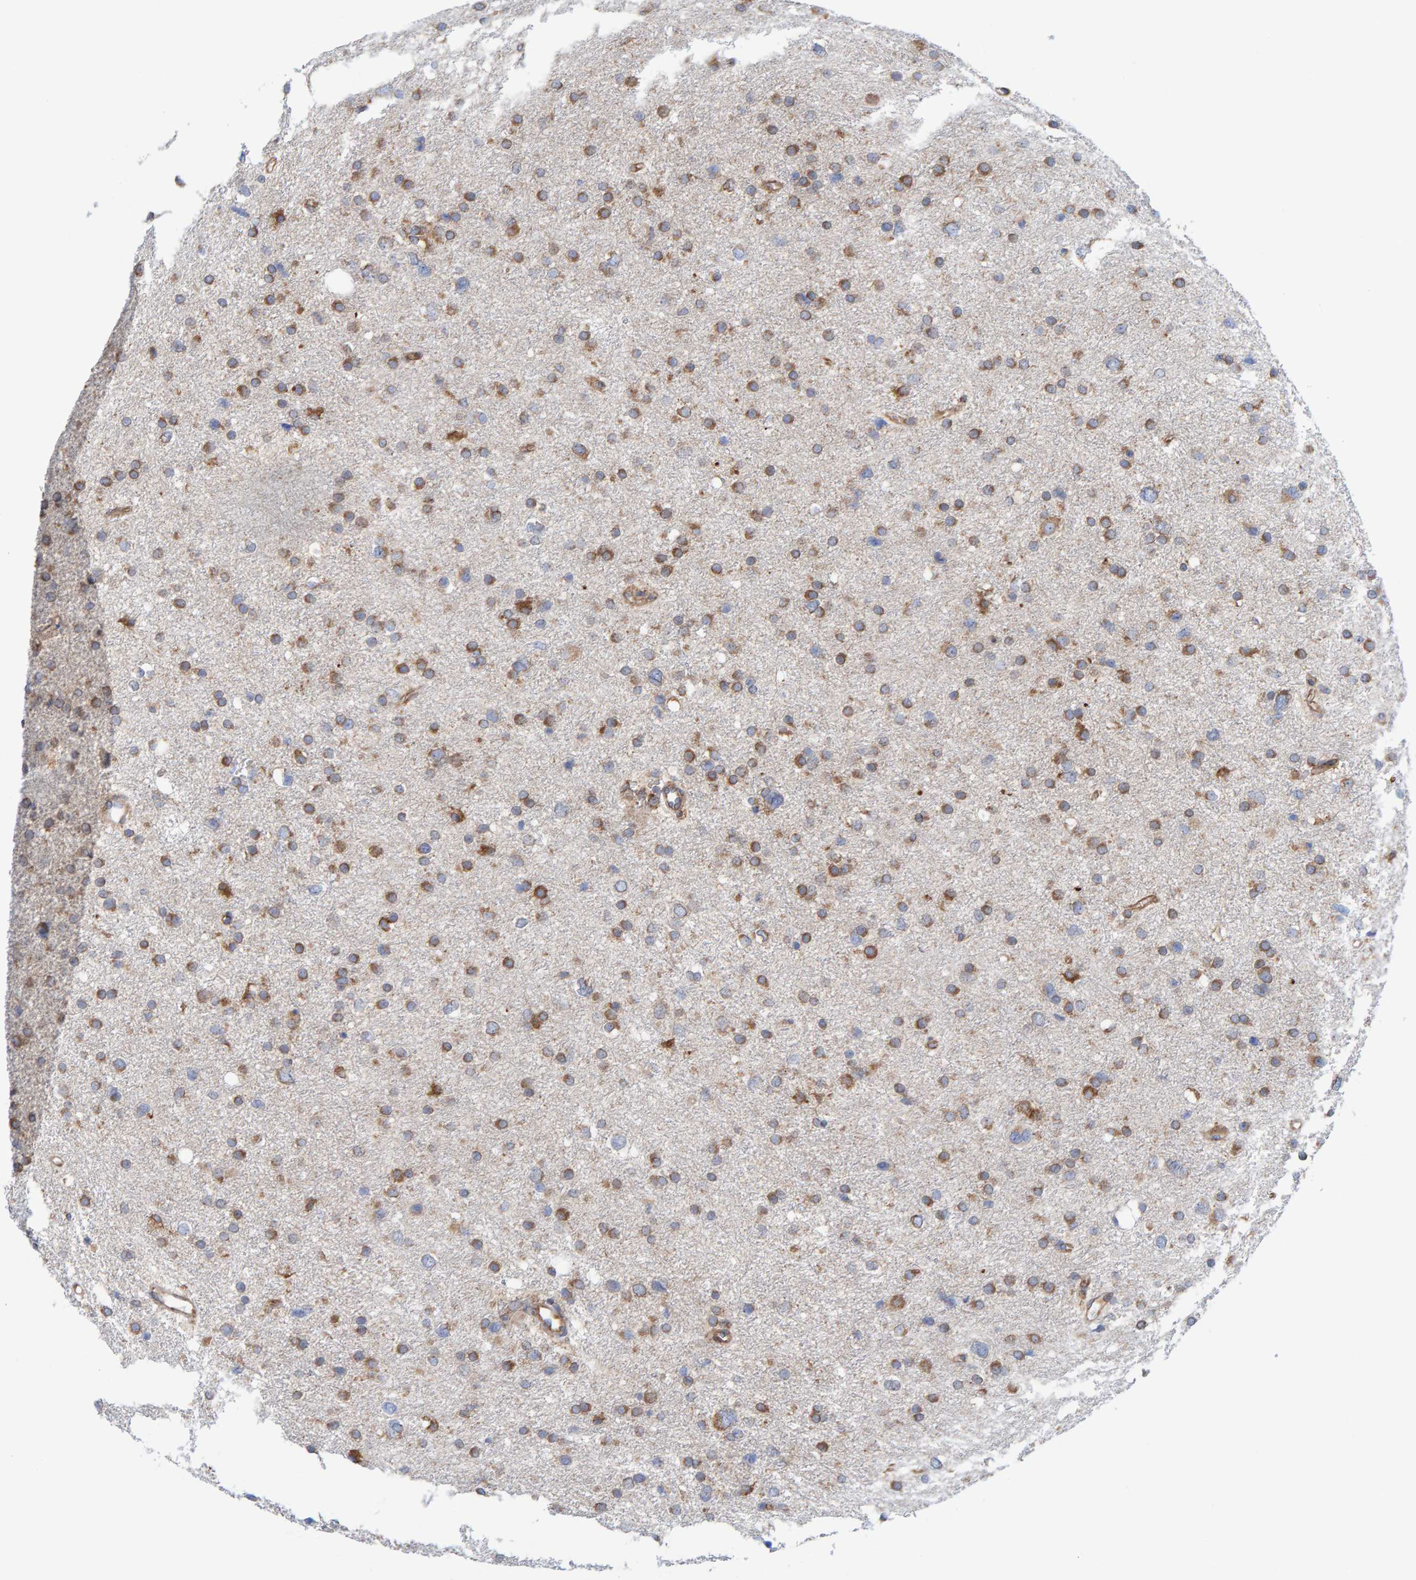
{"staining": {"intensity": "moderate", "quantity": ">75%", "location": "cytoplasmic/membranous"}, "tissue": "glioma", "cell_type": "Tumor cells", "image_type": "cancer", "snomed": [{"axis": "morphology", "description": "Glioma, malignant, Low grade"}, {"axis": "topography", "description": "Brain"}], "caption": "Immunohistochemical staining of human glioma displays medium levels of moderate cytoplasmic/membranous positivity in approximately >75% of tumor cells.", "gene": "CDK5RAP3", "patient": {"sex": "female", "age": 37}}